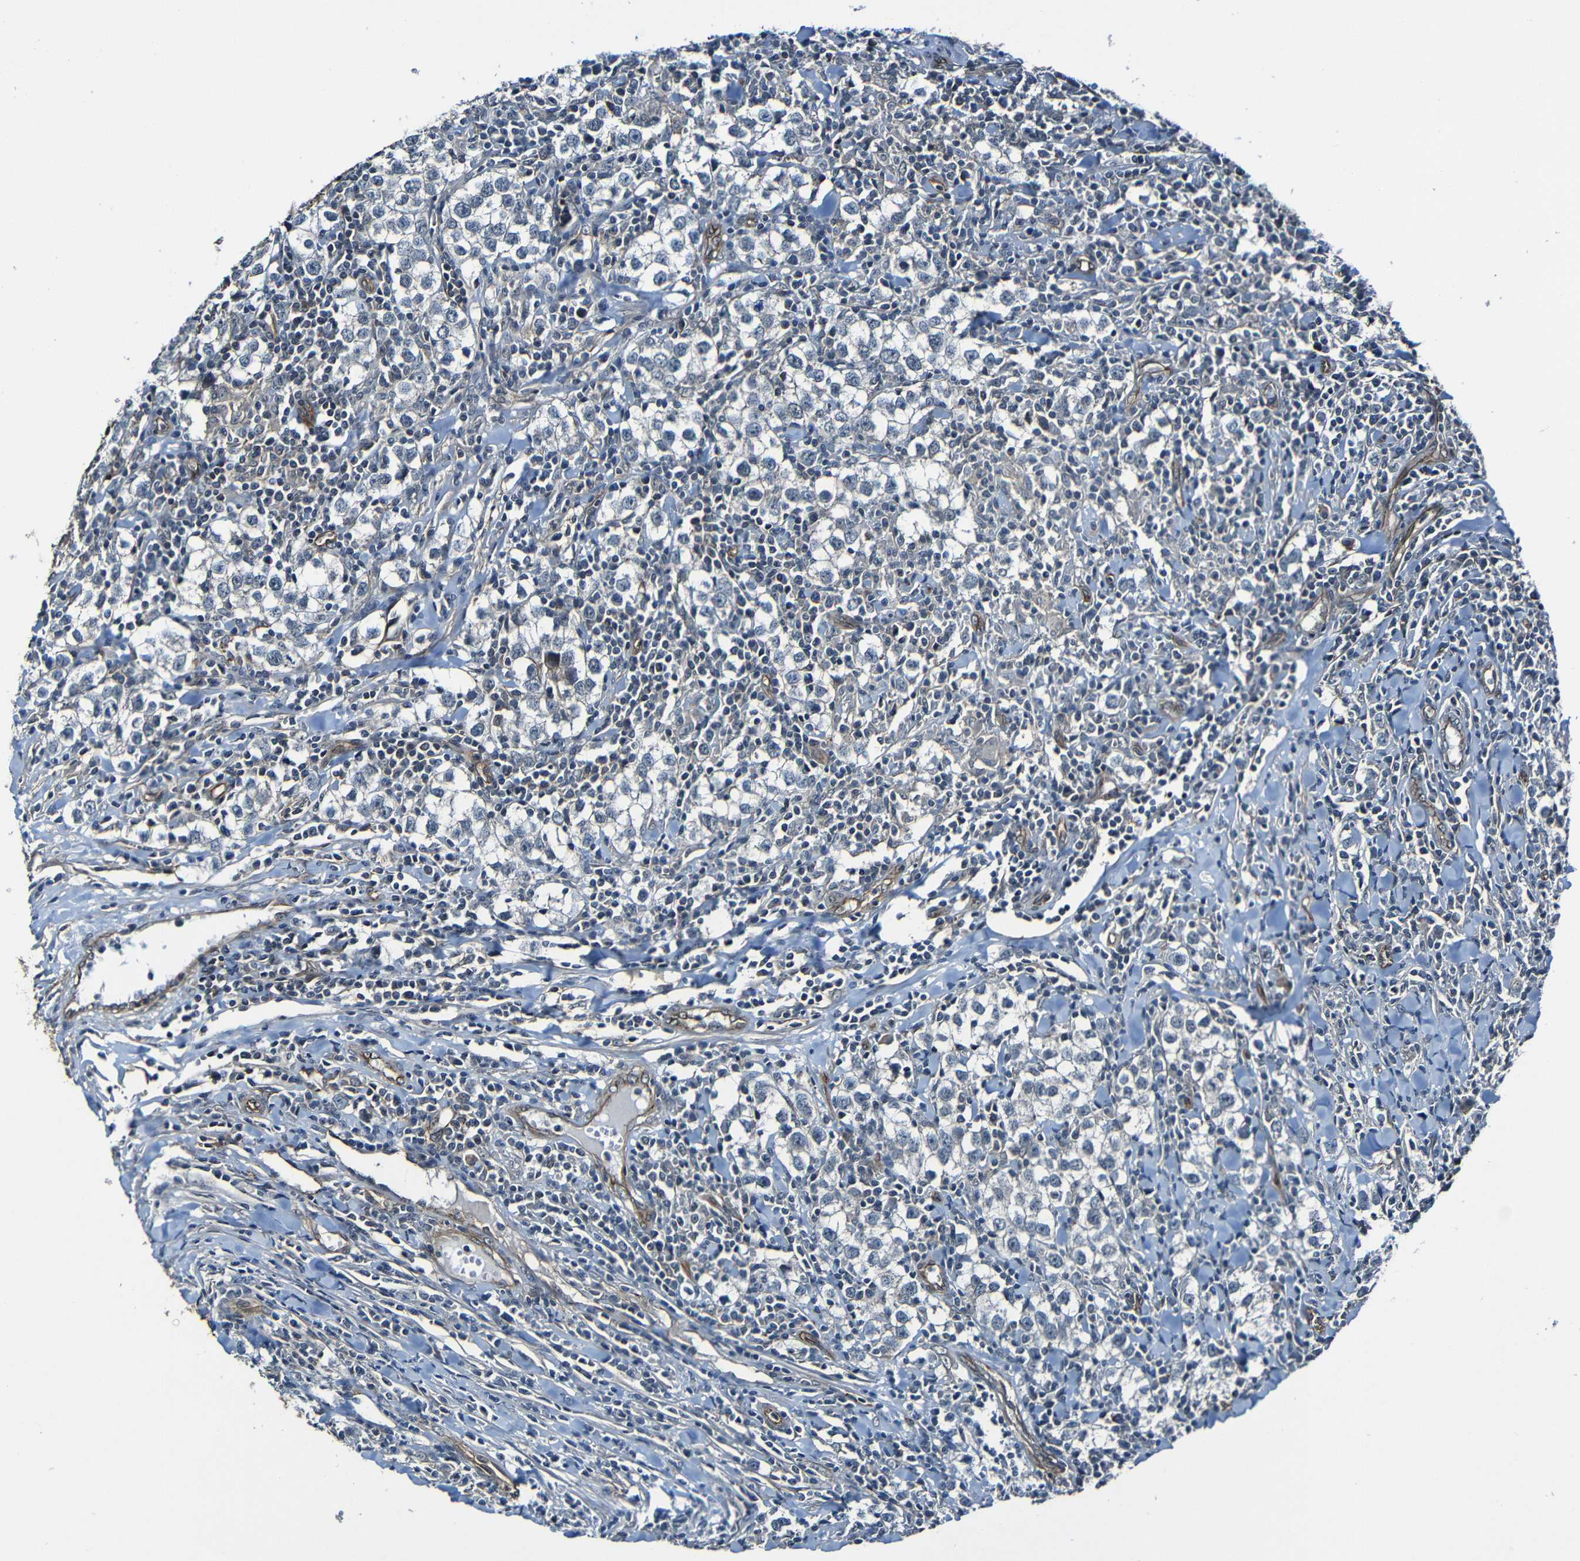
{"staining": {"intensity": "negative", "quantity": "none", "location": "none"}, "tissue": "testis cancer", "cell_type": "Tumor cells", "image_type": "cancer", "snomed": [{"axis": "morphology", "description": "Seminoma, NOS"}, {"axis": "morphology", "description": "Carcinoma, Embryonal, NOS"}, {"axis": "topography", "description": "Testis"}], "caption": "This is an IHC photomicrograph of human testis cancer. There is no expression in tumor cells.", "gene": "LGR5", "patient": {"sex": "male", "age": 36}}